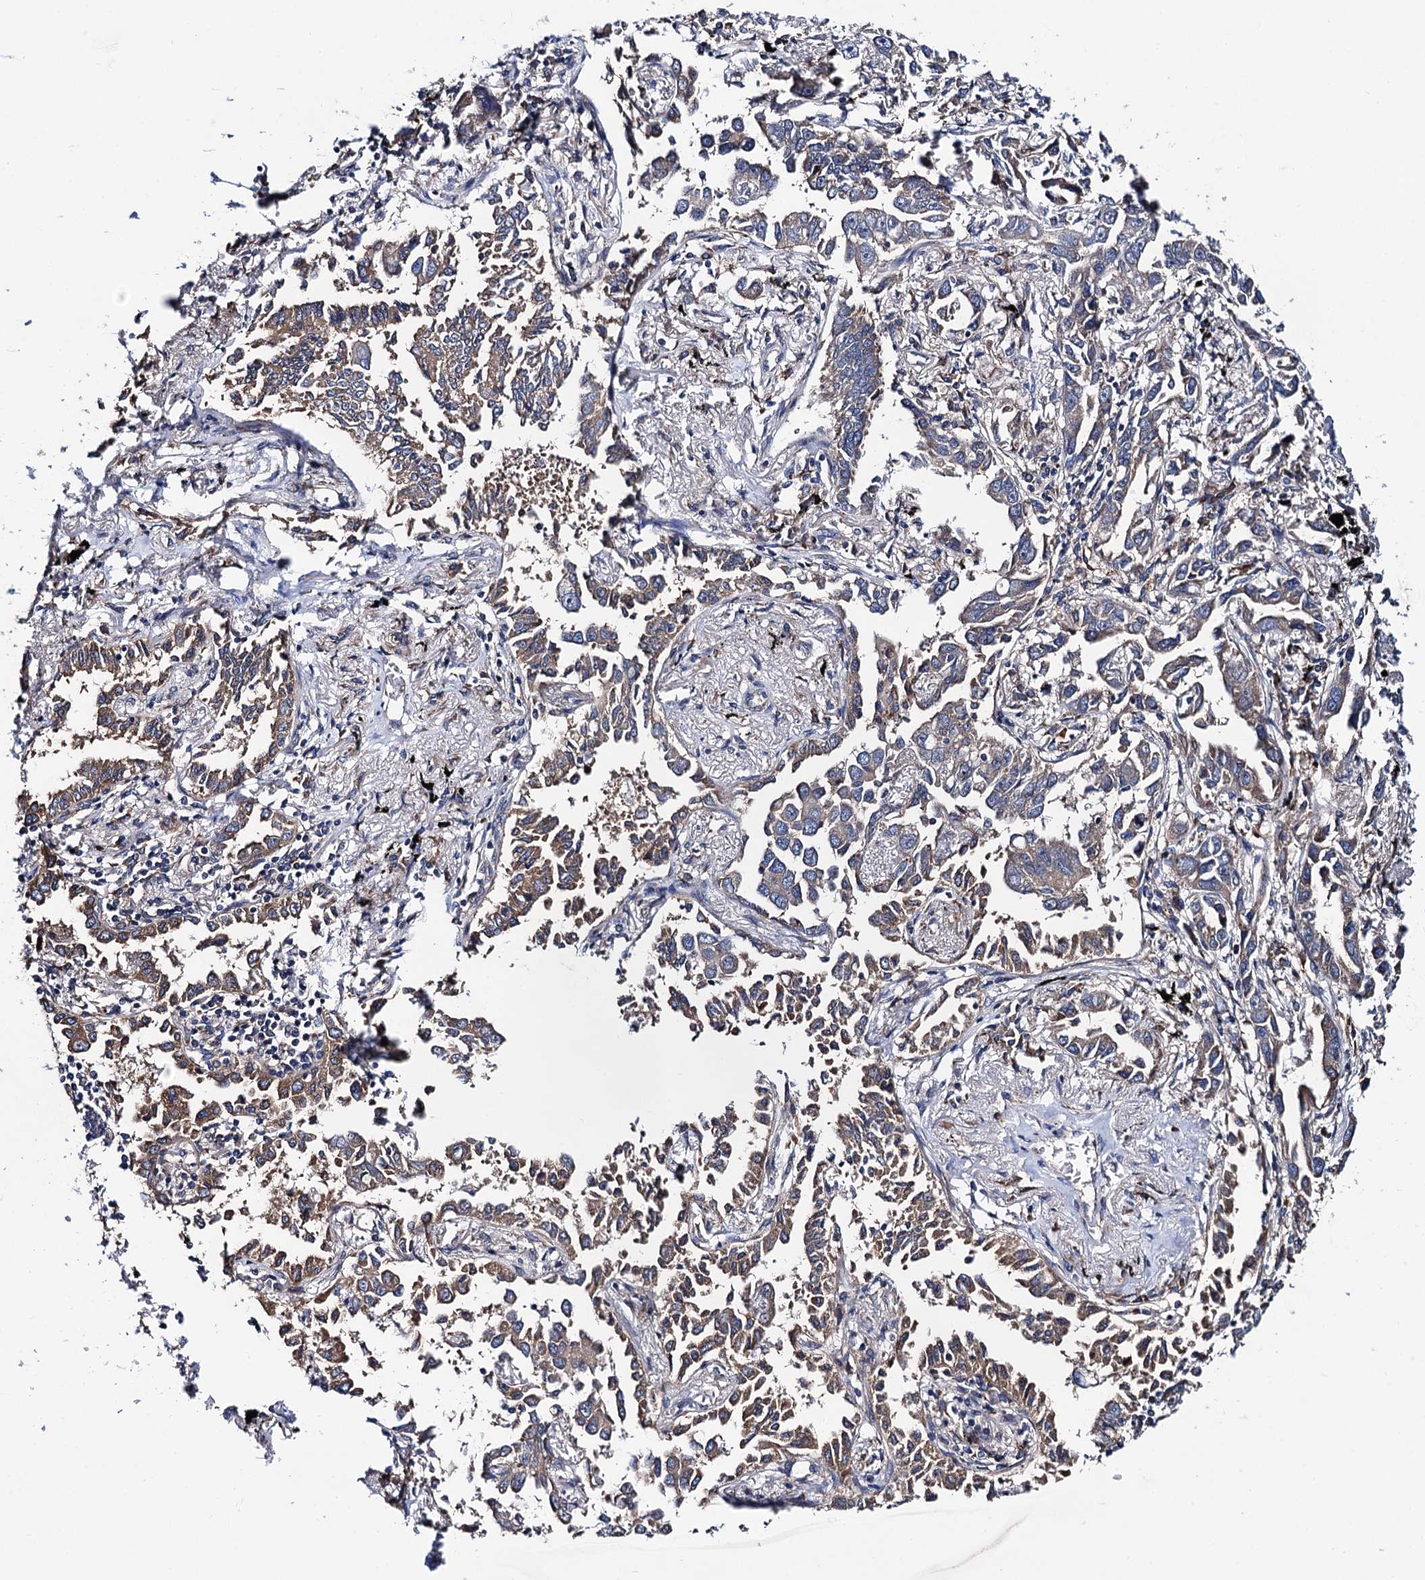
{"staining": {"intensity": "moderate", "quantity": "25%-75%", "location": "cytoplasmic/membranous"}, "tissue": "lung cancer", "cell_type": "Tumor cells", "image_type": "cancer", "snomed": [{"axis": "morphology", "description": "Adenocarcinoma, NOS"}, {"axis": "topography", "description": "Lung"}], "caption": "Adenocarcinoma (lung) tissue displays moderate cytoplasmic/membranous staining in about 25%-75% of tumor cells, visualized by immunohistochemistry. Using DAB (3,3'-diaminobenzidine) (brown) and hematoxylin (blue) stains, captured at high magnification using brightfield microscopy.", "gene": "PGLS", "patient": {"sex": "male", "age": 67}}